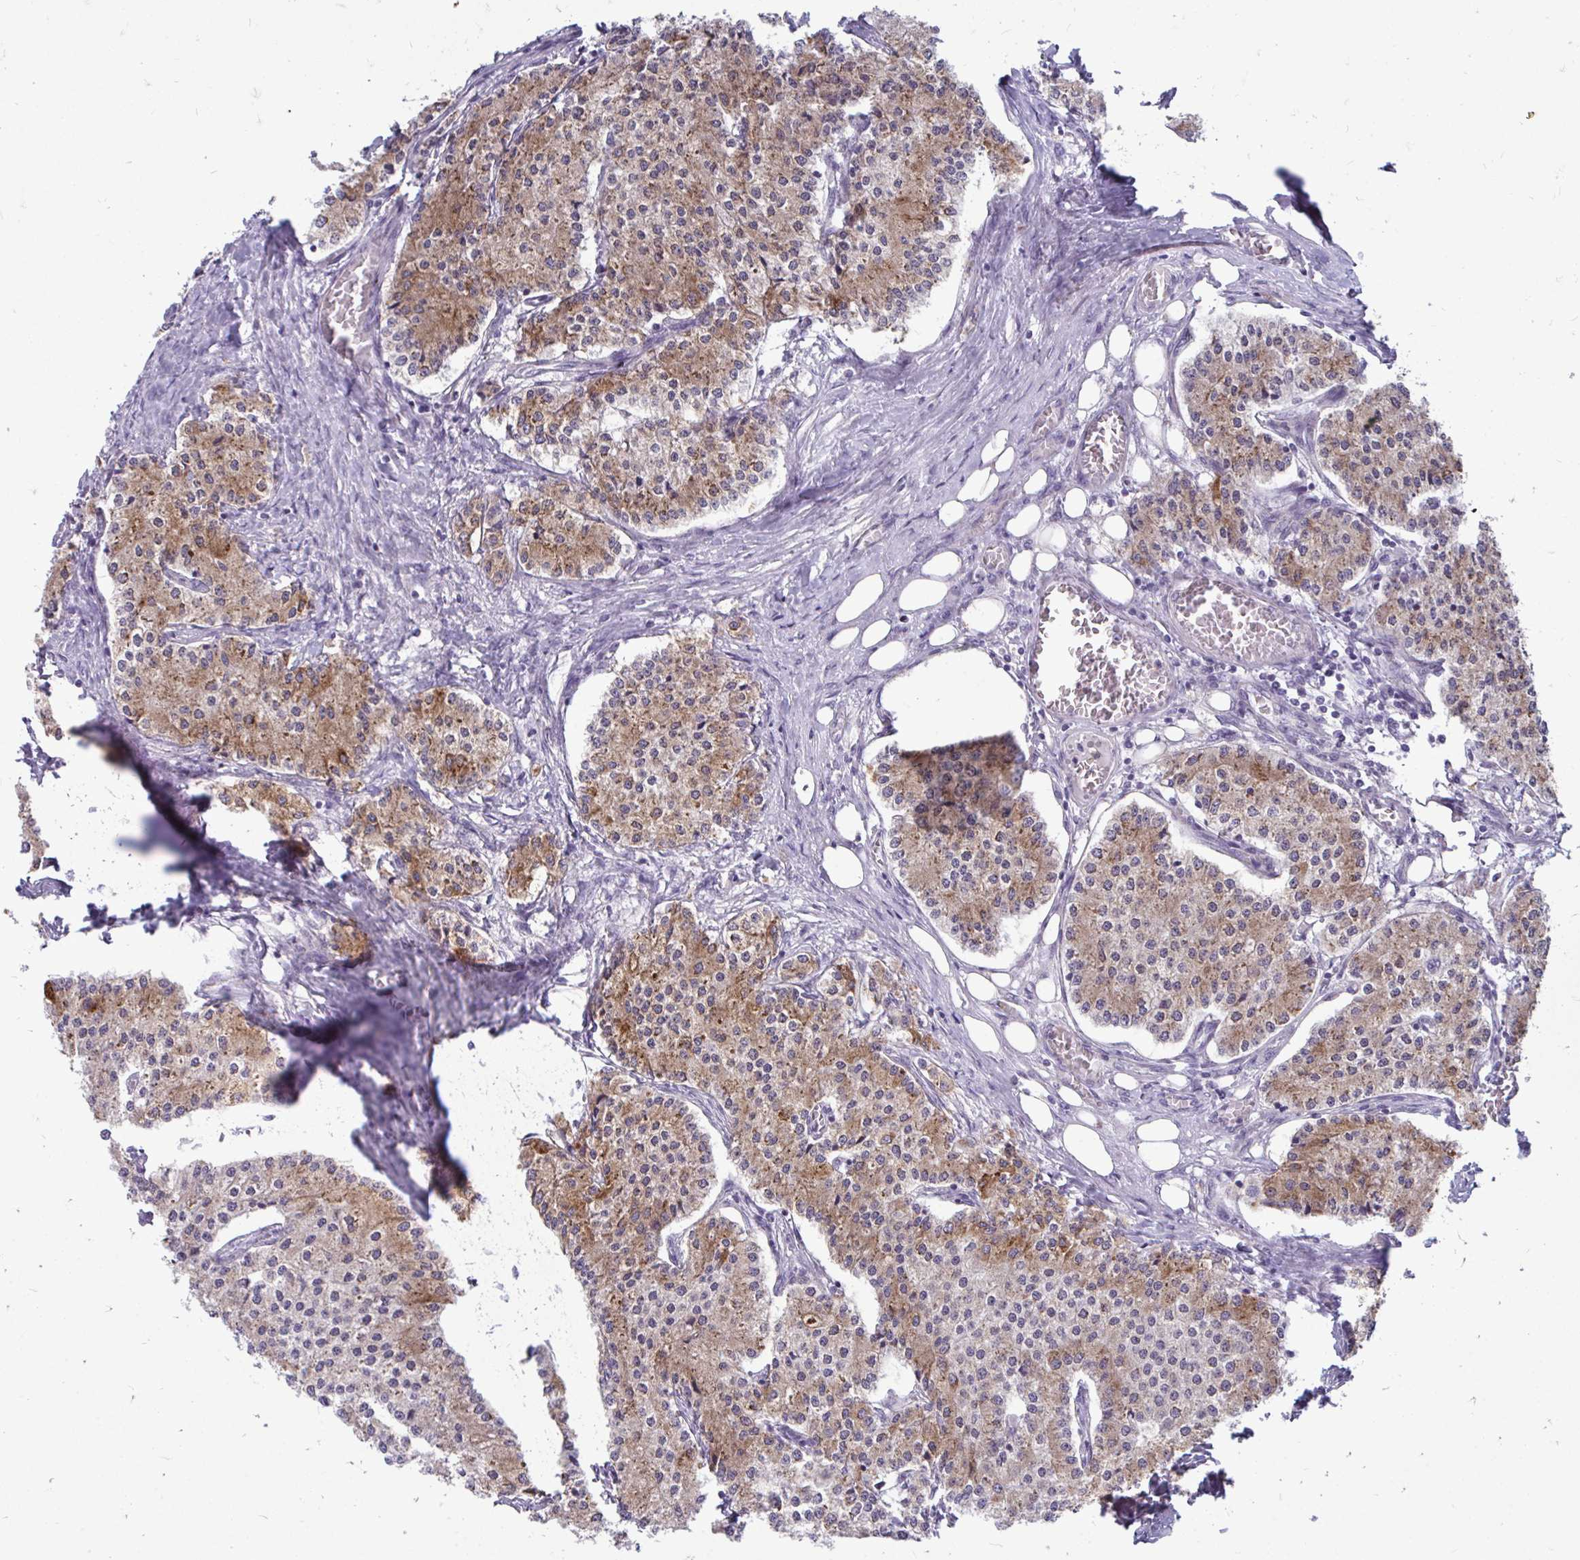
{"staining": {"intensity": "moderate", "quantity": "25%-75%", "location": "cytoplasmic/membranous"}, "tissue": "carcinoid", "cell_type": "Tumor cells", "image_type": "cancer", "snomed": [{"axis": "morphology", "description": "Carcinoid, malignant, NOS"}, {"axis": "topography", "description": "Colon"}], "caption": "A medium amount of moderate cytoplasmic/membranous positivity is present in approximately 25%-75% of tumor cells in carcinoid tissue. (DAB IHC with brightfield microscopy, high magnification).", "gene": "ACSL5", "patient": {"sex": "female", "age": 52}}